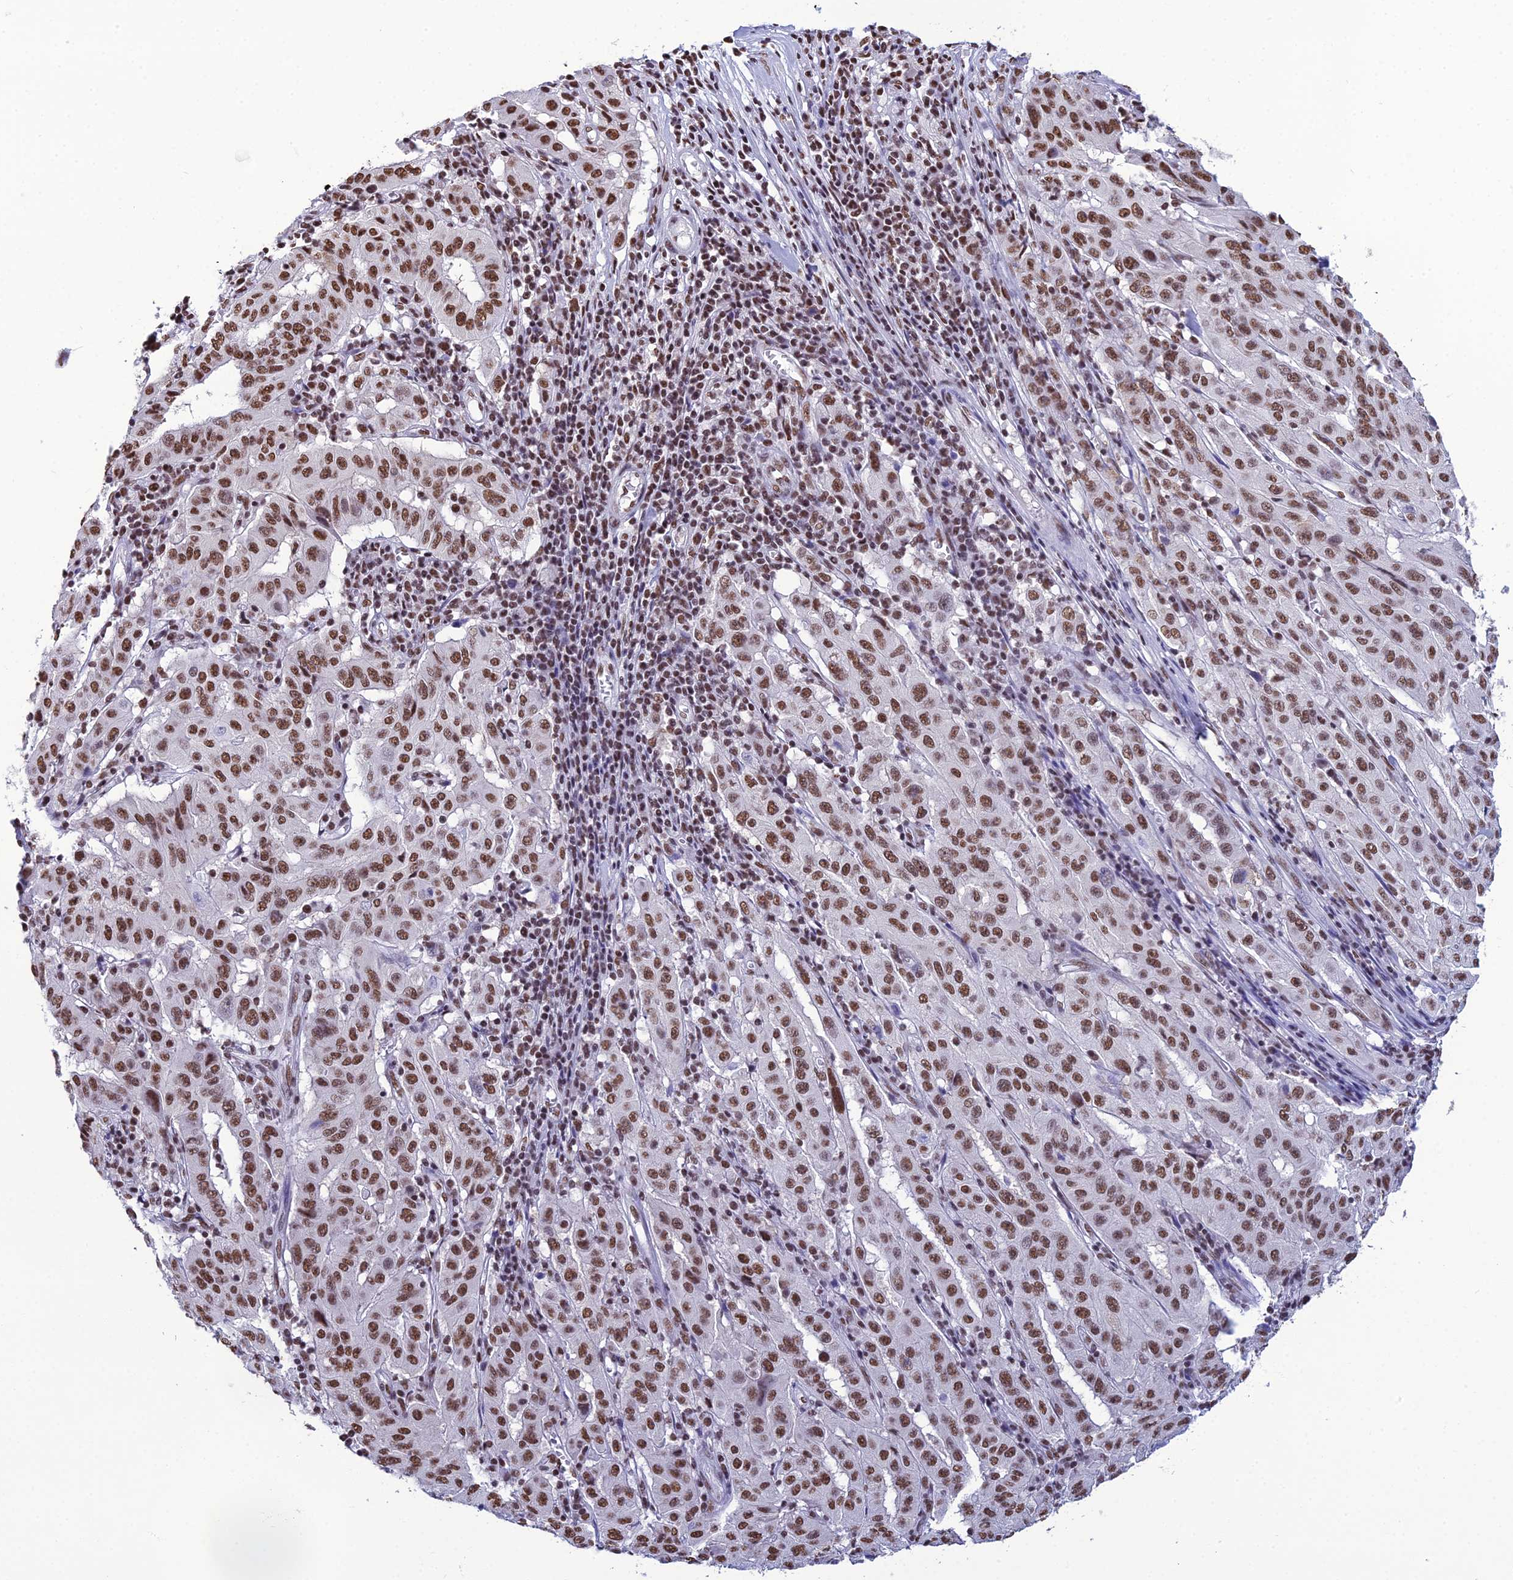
{"staining": {"intensity": "moderate", "quantity": ">75%", "location": "nuclear"}, "tissue": "pancreatic cancer", "cell_type": "Tumor cells", "image_type": "cancer", "snomed": [{"axis": "morphology", "description": "Adenocarcinoma, NOS"}, {"axis": "topography", "description": "Pancreas"}], "caption": "Brown immunohistochemical staining in pancreatic adenocarcinoma shows moderate nuclear positivity in about >75% of tumor cells.", "gene": "PRAMEF12", "patient": {"sex": "male", "age": 63}}